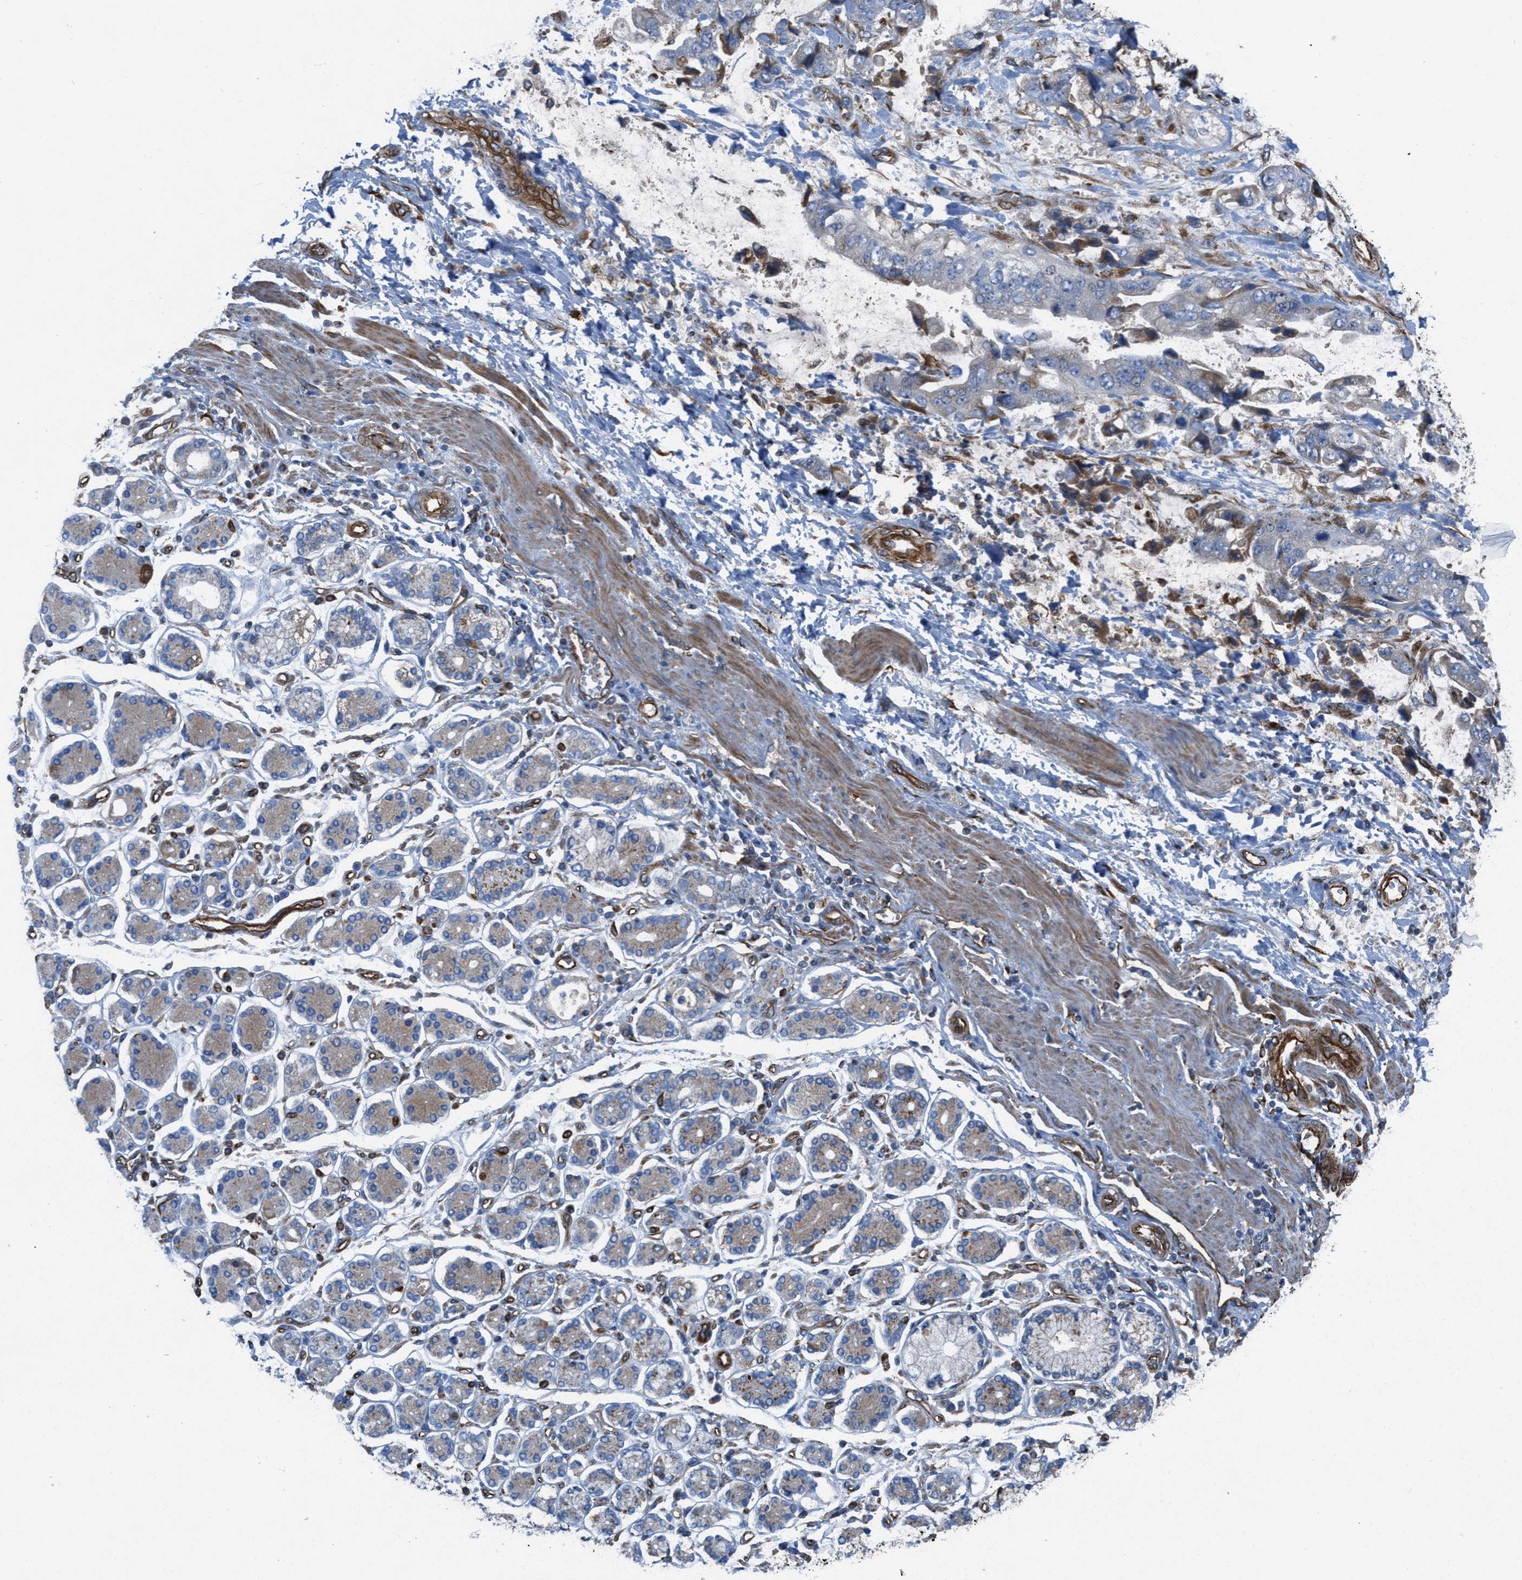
{"staining": {"intensity": "negative", "quantity": "none", "location": "none"}, "tissue": "stomach cancer", "cell_type": "Tumor cells", "image_type": "cancer", "snomed": [{"axis": "morphology", "description": "Normal tissue, NOS"}, {"axis": "morphology", "description": "Adenocarcinoma, NOS"}, {"axis": "topography", "description": "Stomach"}], "caption": "A photomicrograph of stomach cancer (adenocarcinoma) stained for a protein exhibits no brown staining in tumor cells. (DAB immunohistochemistry (IHC), high magnification).", "gene": "SLC6A9", "patient": {"sex": "male", "age": 62}}